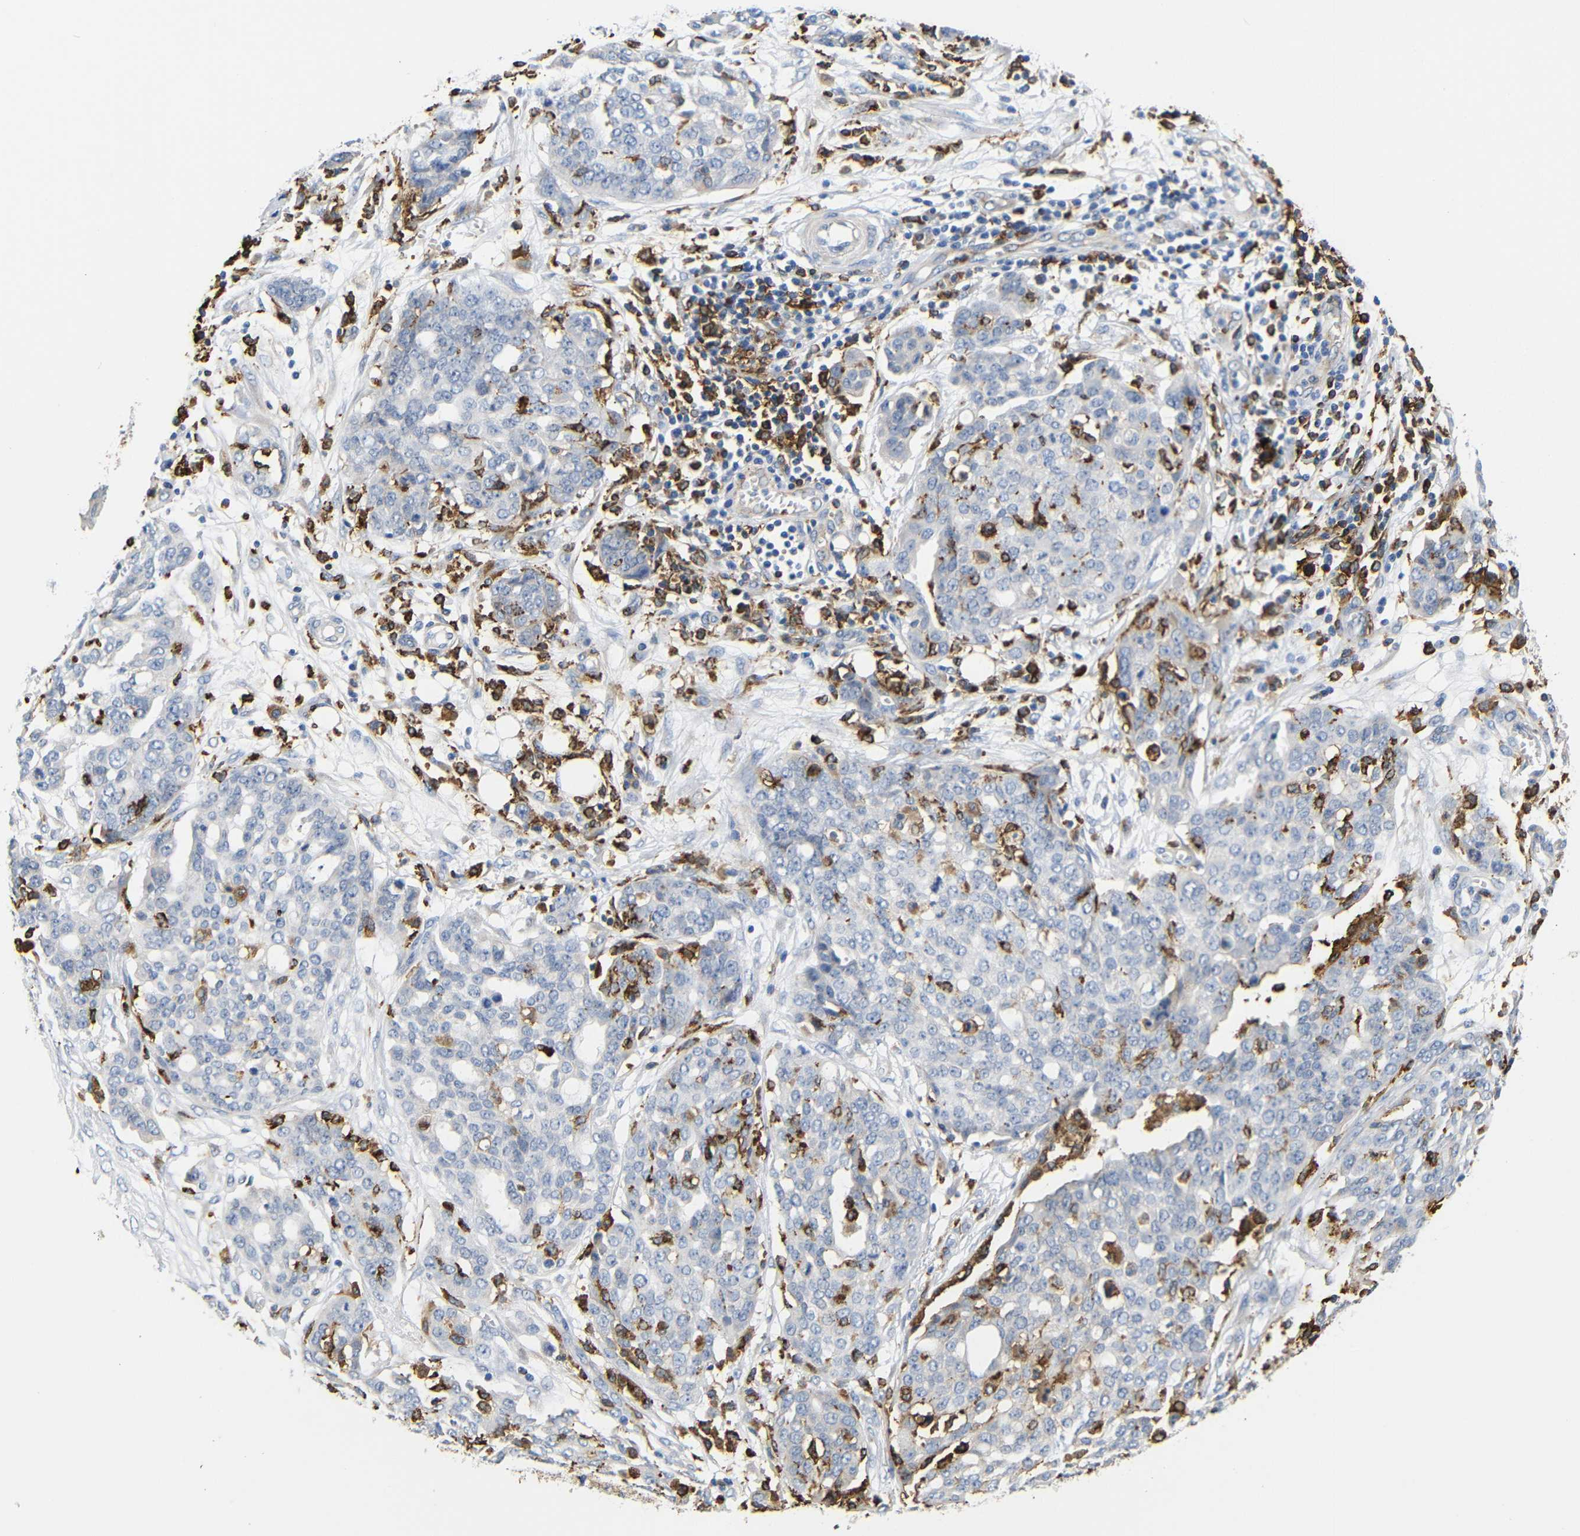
{"staining": {"intensity": "negative", "quantity": "none", "location": "none"}, "tissue": "ovarian cancer", "cell_type": "Tumor cells", "image_type": "cancer", "snomed": [{"axis": "morphology", "description": "Cystadenocarcinoma, serous, NOS"}, {"axis": "topography", "description": "Soft tissue"}, {"axis": "topography", "description": "Ovary"}], "caption": "This is an immunohistochemistry (IHC) micrograph of human serous cystadenocarcinoma (ovarian). There is no staining in tumor cells.", "gene": "HLA-DQB1", "patient": {"sex": "female", "age": 57}}